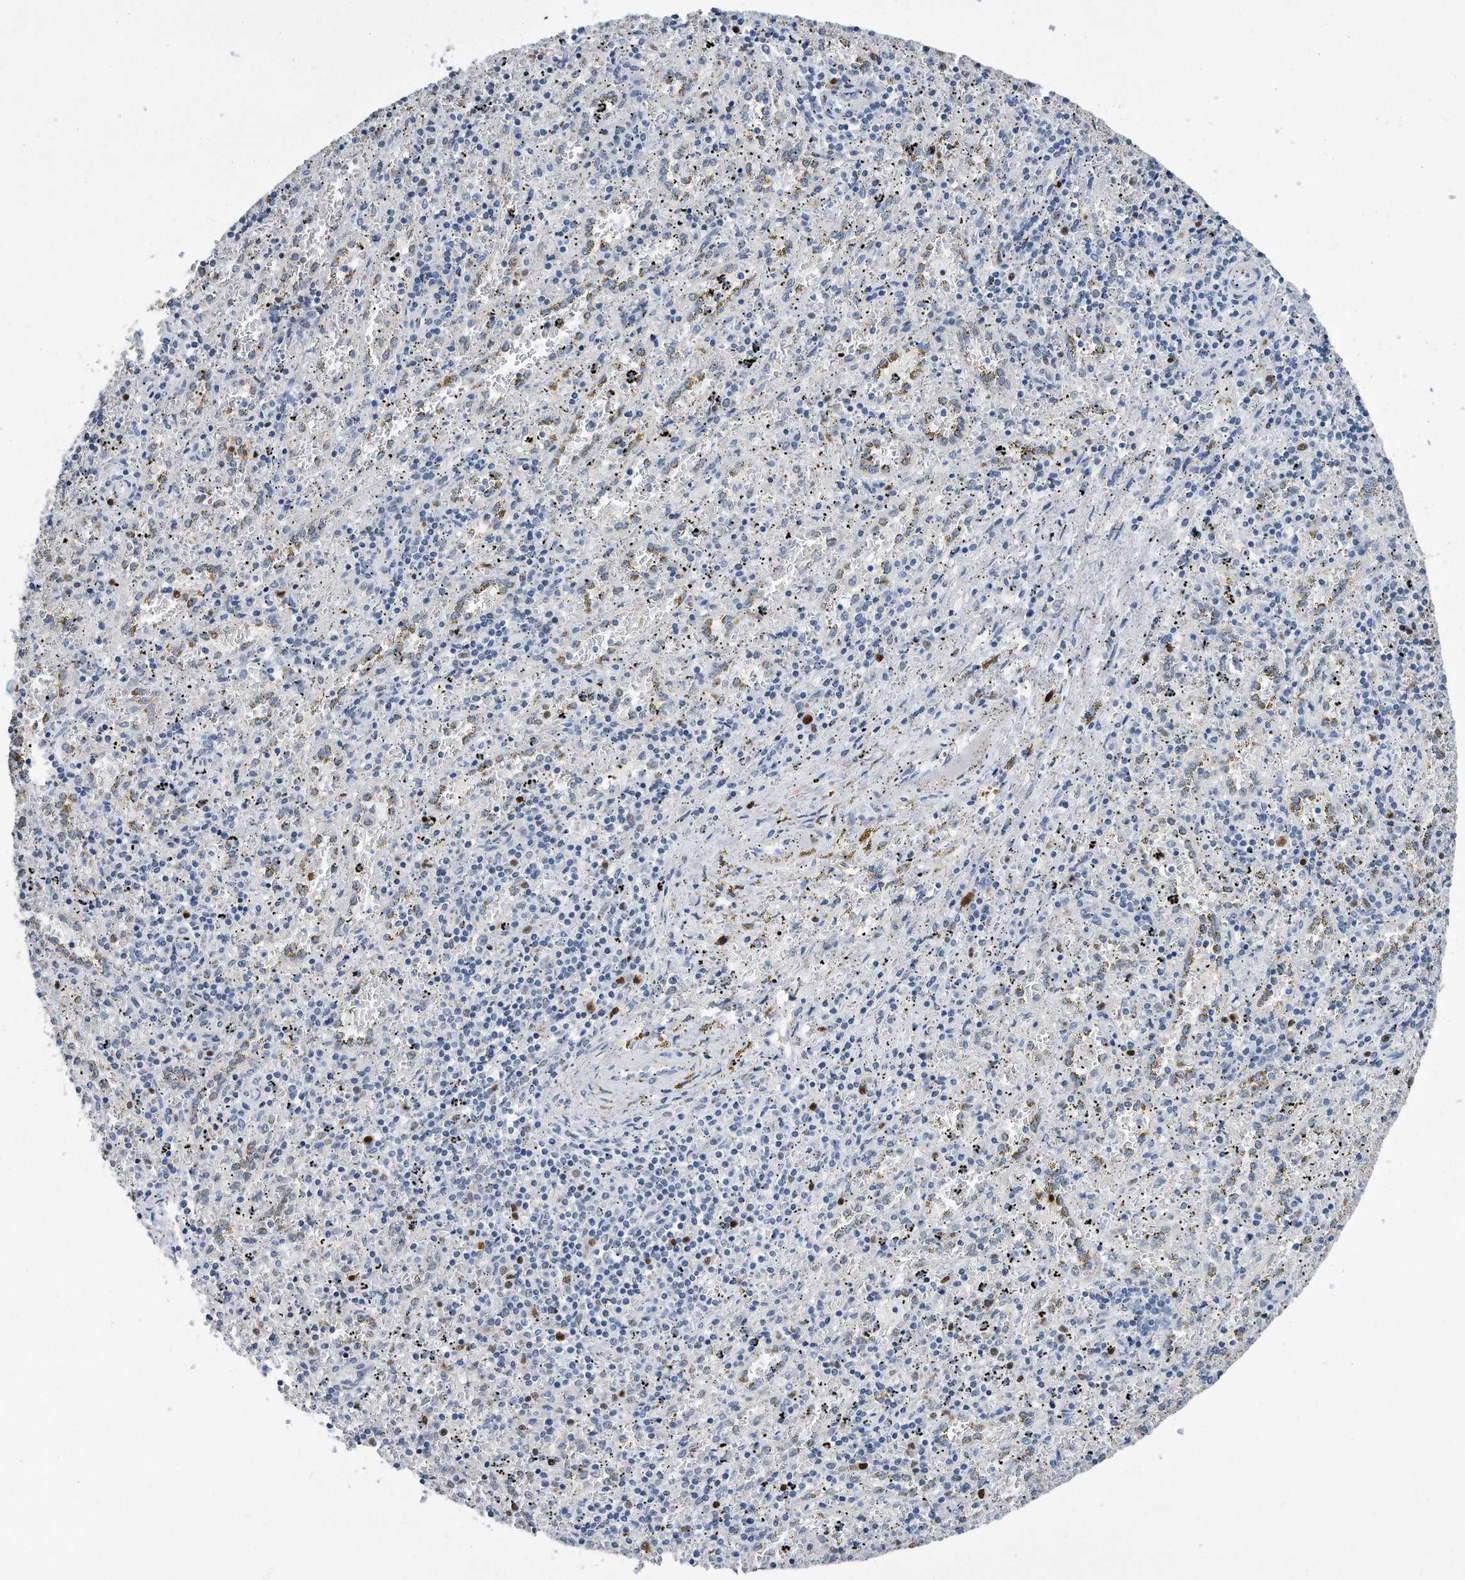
{"staining": {"intensity": "moderate", "quantity": "<25%", "location": "nuclear"}, "tissue": "spleen", "cell_type": "Cells in red pulp", "image_type": "normal", "snomed": [{"axis": "morphology", "description": "Normal tissue, NOS"}, {"axis": "topography", "description": "Spleen"}], "caption": "Protein staining of normal spleen demonstrates moderate nuclear staining in approximately <25% of cells in red pulp.", "gene": "PCNA", "patient": {"sex": "male", "age": 11}}